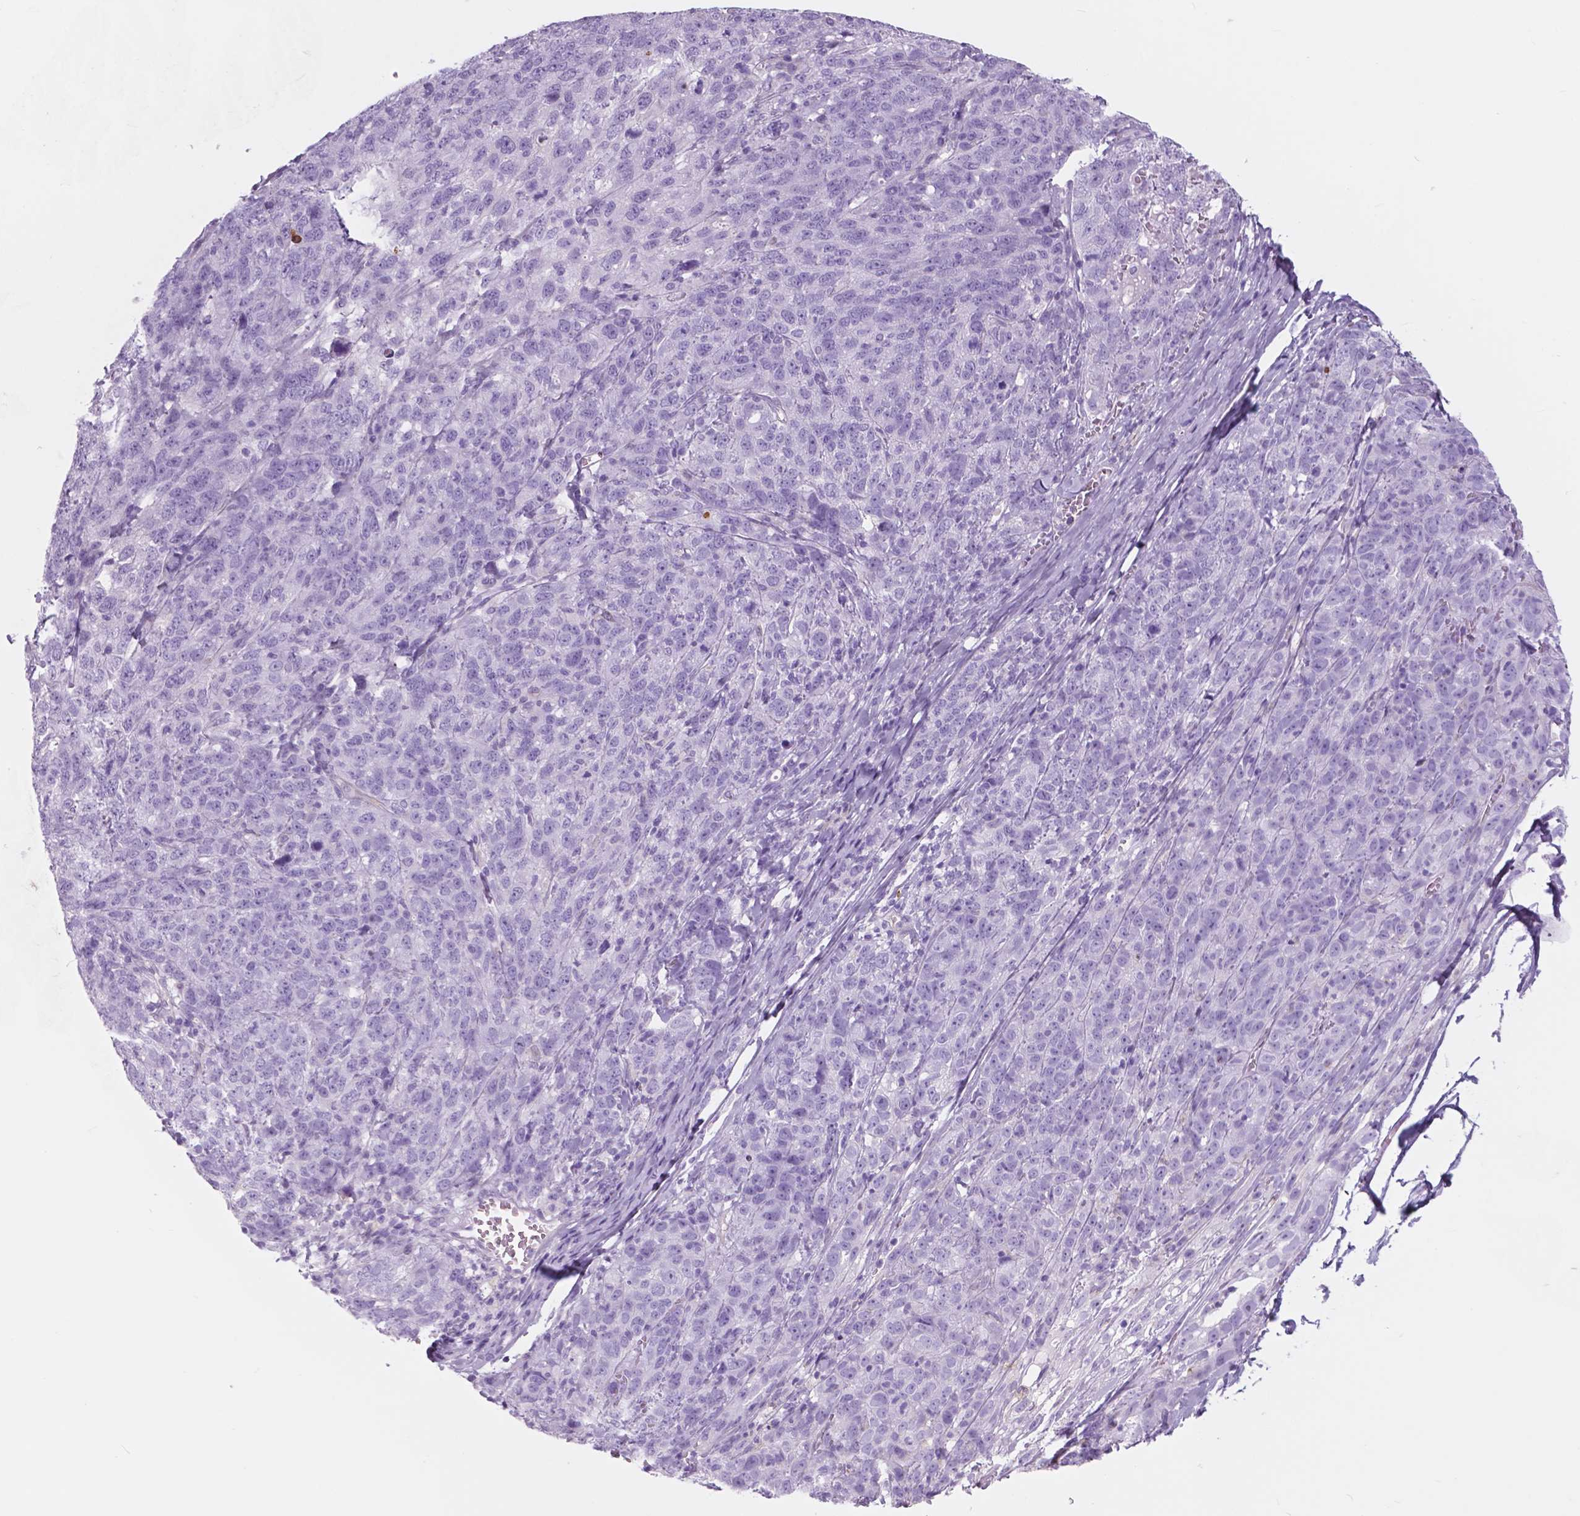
{"staining": {"intensity": "negative", "quantity": "none", "location": "none"}, "tissue": "ovarian cancer", "cell_type": "Tumor cells", "image_type": "cancer", "snomed": [{"axis": "morphology", "description": "Cystadenocarcinoma, serous, NOS"}, {"axis": "topography", "description": "Ovary"}], "caption": "Tumor cells show no significant protein positivity in ovarian cancer (serous cystadenocarcinoma). Nuclei are stained in blue.", "gene": "FXYD2", "patient": {"sex": "female", "age": 71}}